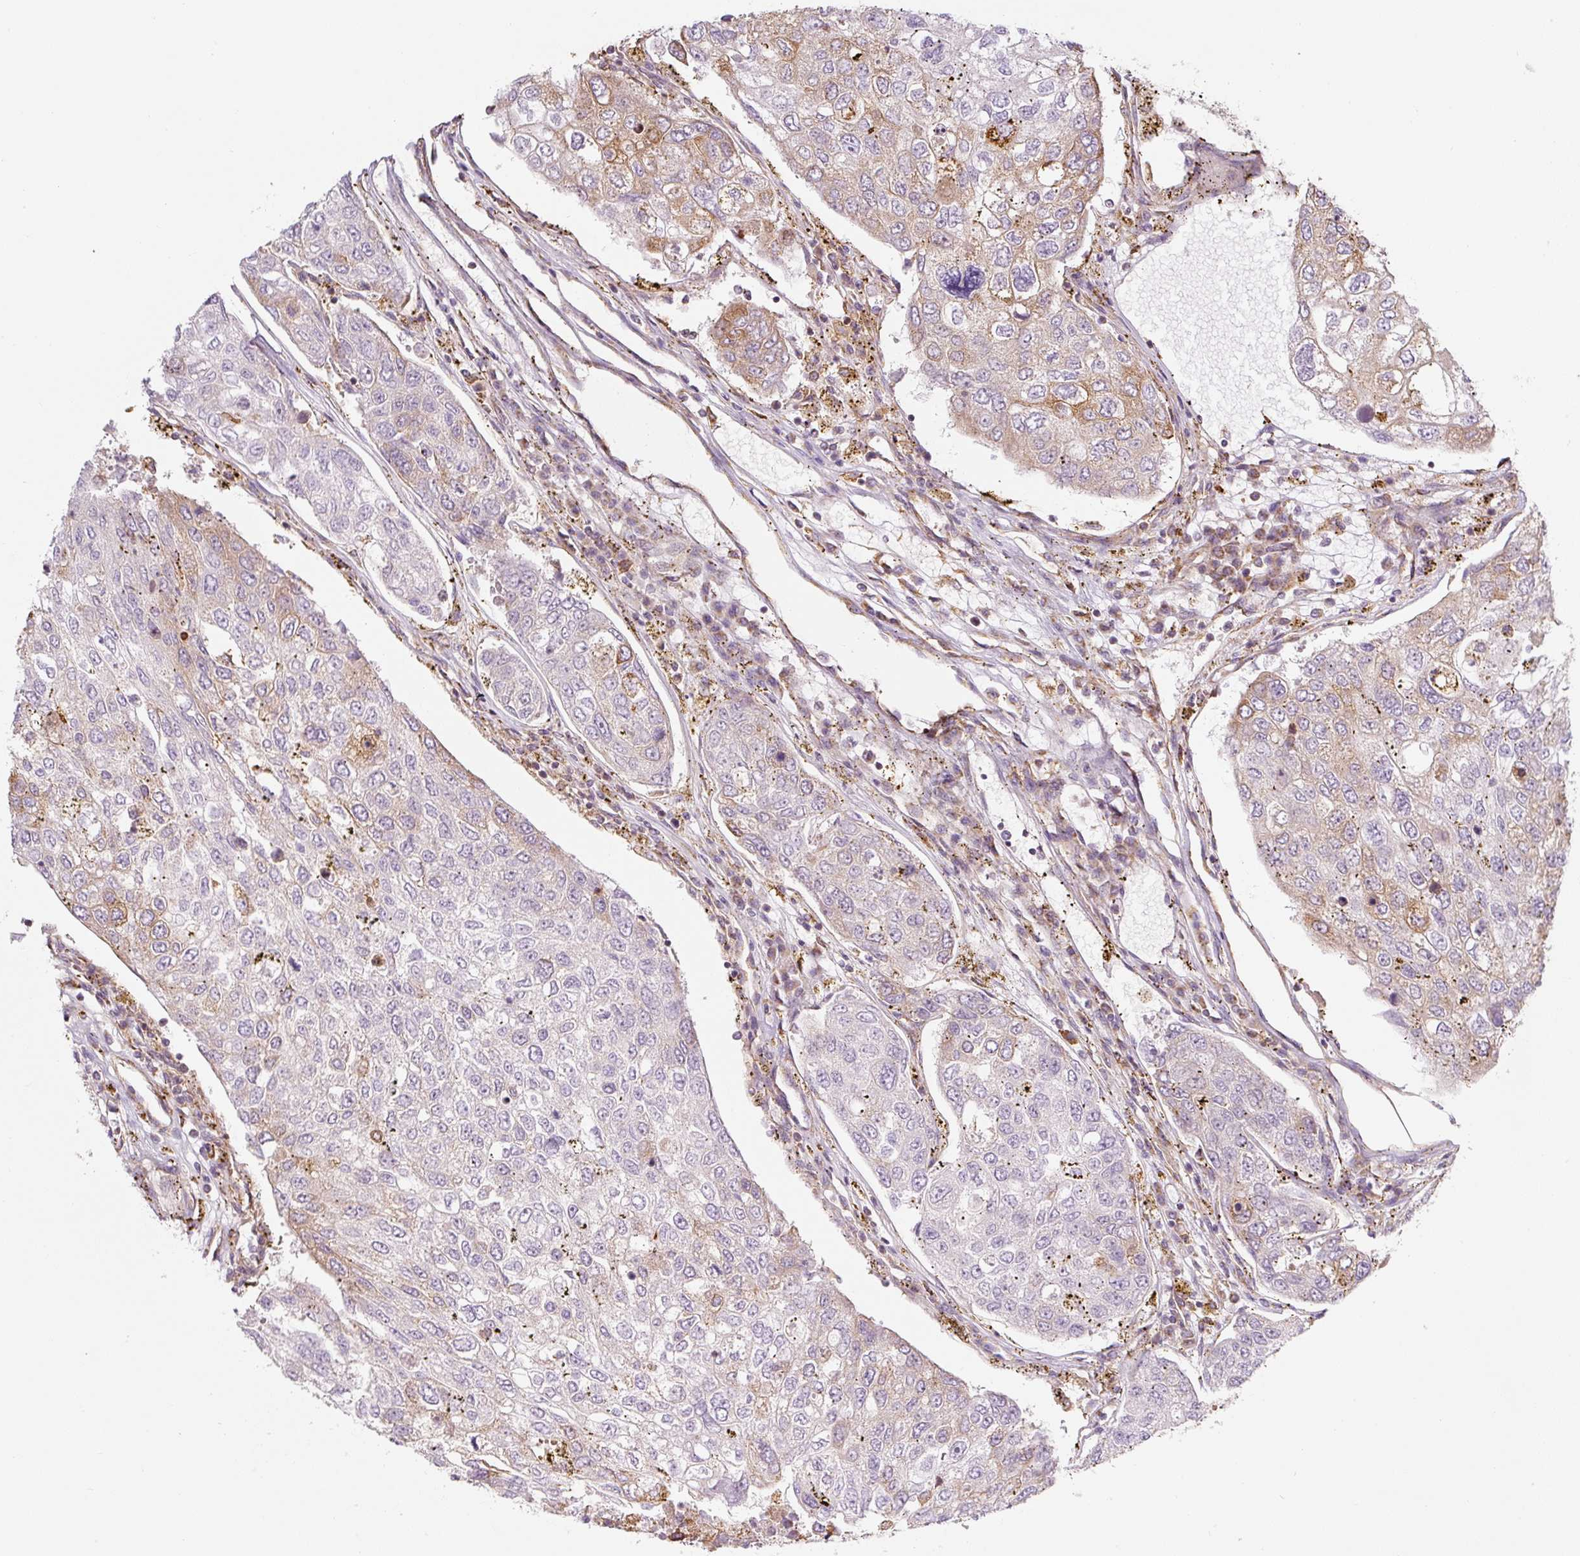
{"staining": {"intensity": "weak", "quantity": "25%-75%", "location": "cytoplasmic/membranous"}, "tissue": "urothelial cancer", "cell_type": "Tumor cells", "image_type": "cancer", "snomed": [{"axis": "morphology", "description": "Urothelial carcinoma, High grade"}, {"axis": "topography", "description": "Lymph node"}, {"axis": "topography", "description": "Urinary bladder"}], "caption": "Weak cytoplasmic/membranous staining is seen in approximately 25%-75% of tumor cells in urothelial cancer. (Brightfield microscopy of DAB IHC at high magnification).", "gene": "MORN4", "patient": {"sex": "male", "age": 51}}